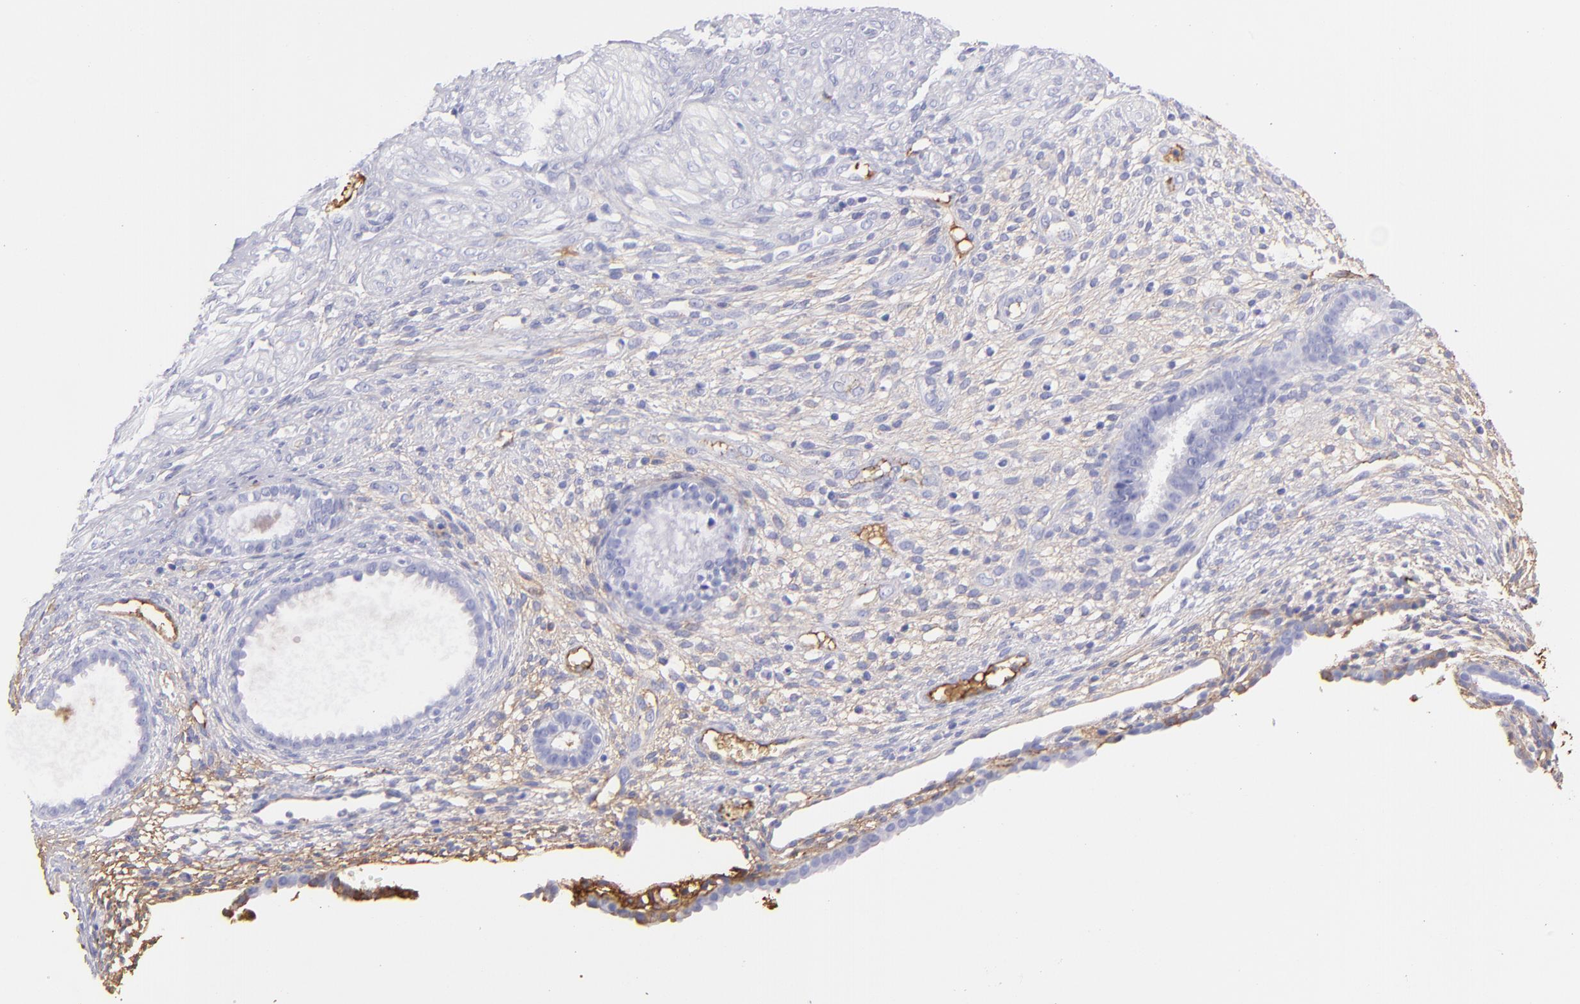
{"staining": {"intensity": "negative", "quantity": "none", "location": "none"}, "tissue": "endometrium", "cell_type": "Cells in endometrial stroma", "image_type": "normal", "snomed": [{"axis": "morphology", "description": "Normal tissue, NOS"}, {"axis": "topography", "description": "Endometrium"}], "caption": "Histopathology image shows no protein staining in cells in endometrial stroma of unremarkable endometrium.", "gene": "FGB", "patient": {"sex": "female", "age": 72}}